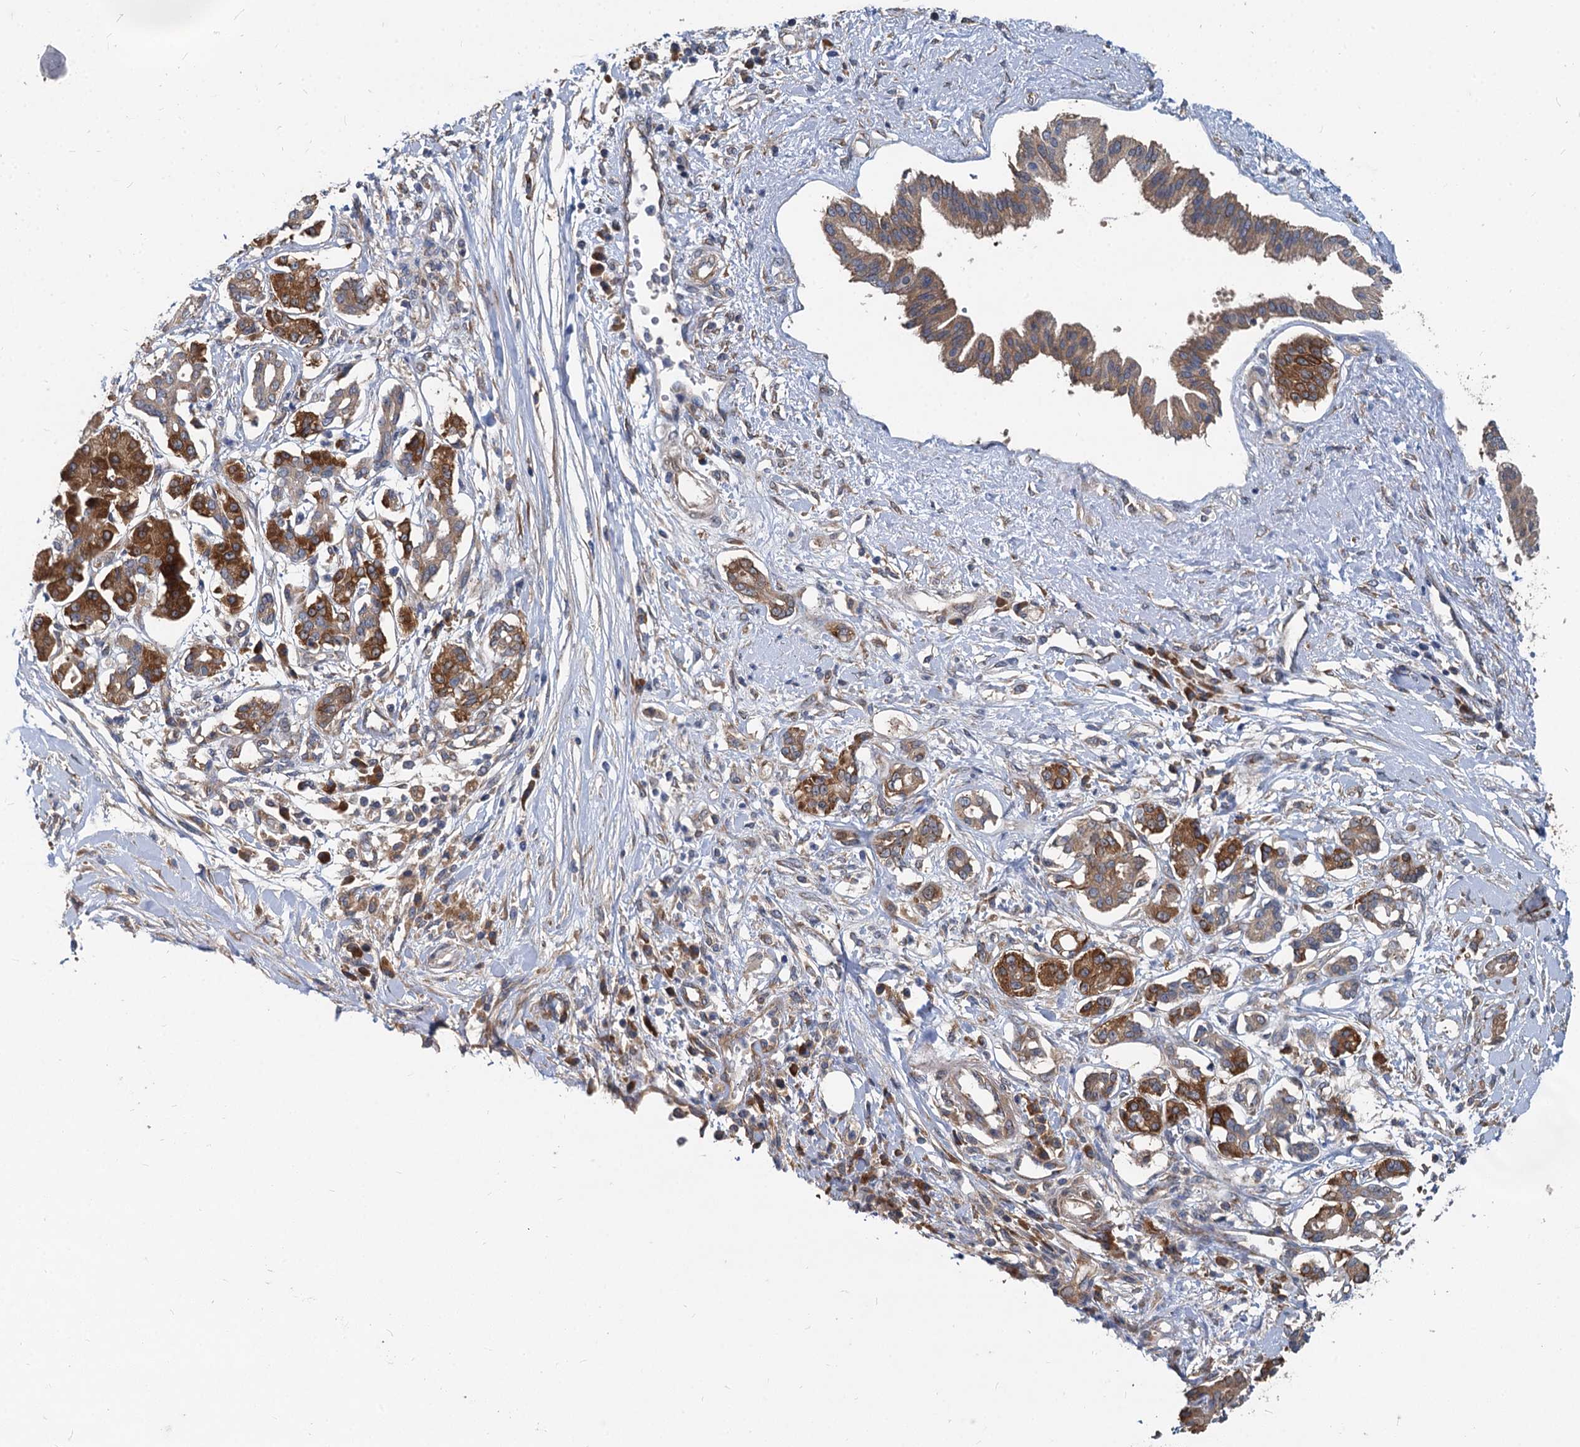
{"staining": {"intensity": "moderate", "quantity": ">75%", "location": "cytoplasmic/membranous"}, "tissue": "pancreatic cancer", "cell_type": "Tumor cells", "image_type": "cancer", "snomed": [{"axis": "morphology", "description": "Inflammation, NOS"}, {"axis": "morphology", "description": "Adenocarcinoma, NOS"}, {"axis": "topography", "description": "Pancreas"}], "caption": "Moderate cytoplasmic/membranous staining for a protein is seen in about >75% of tumor cells of pancreatic cancer using immunohistochemistry.", "gene": "EIF2B2", "patient": {"sex": "female", "age": 56}}